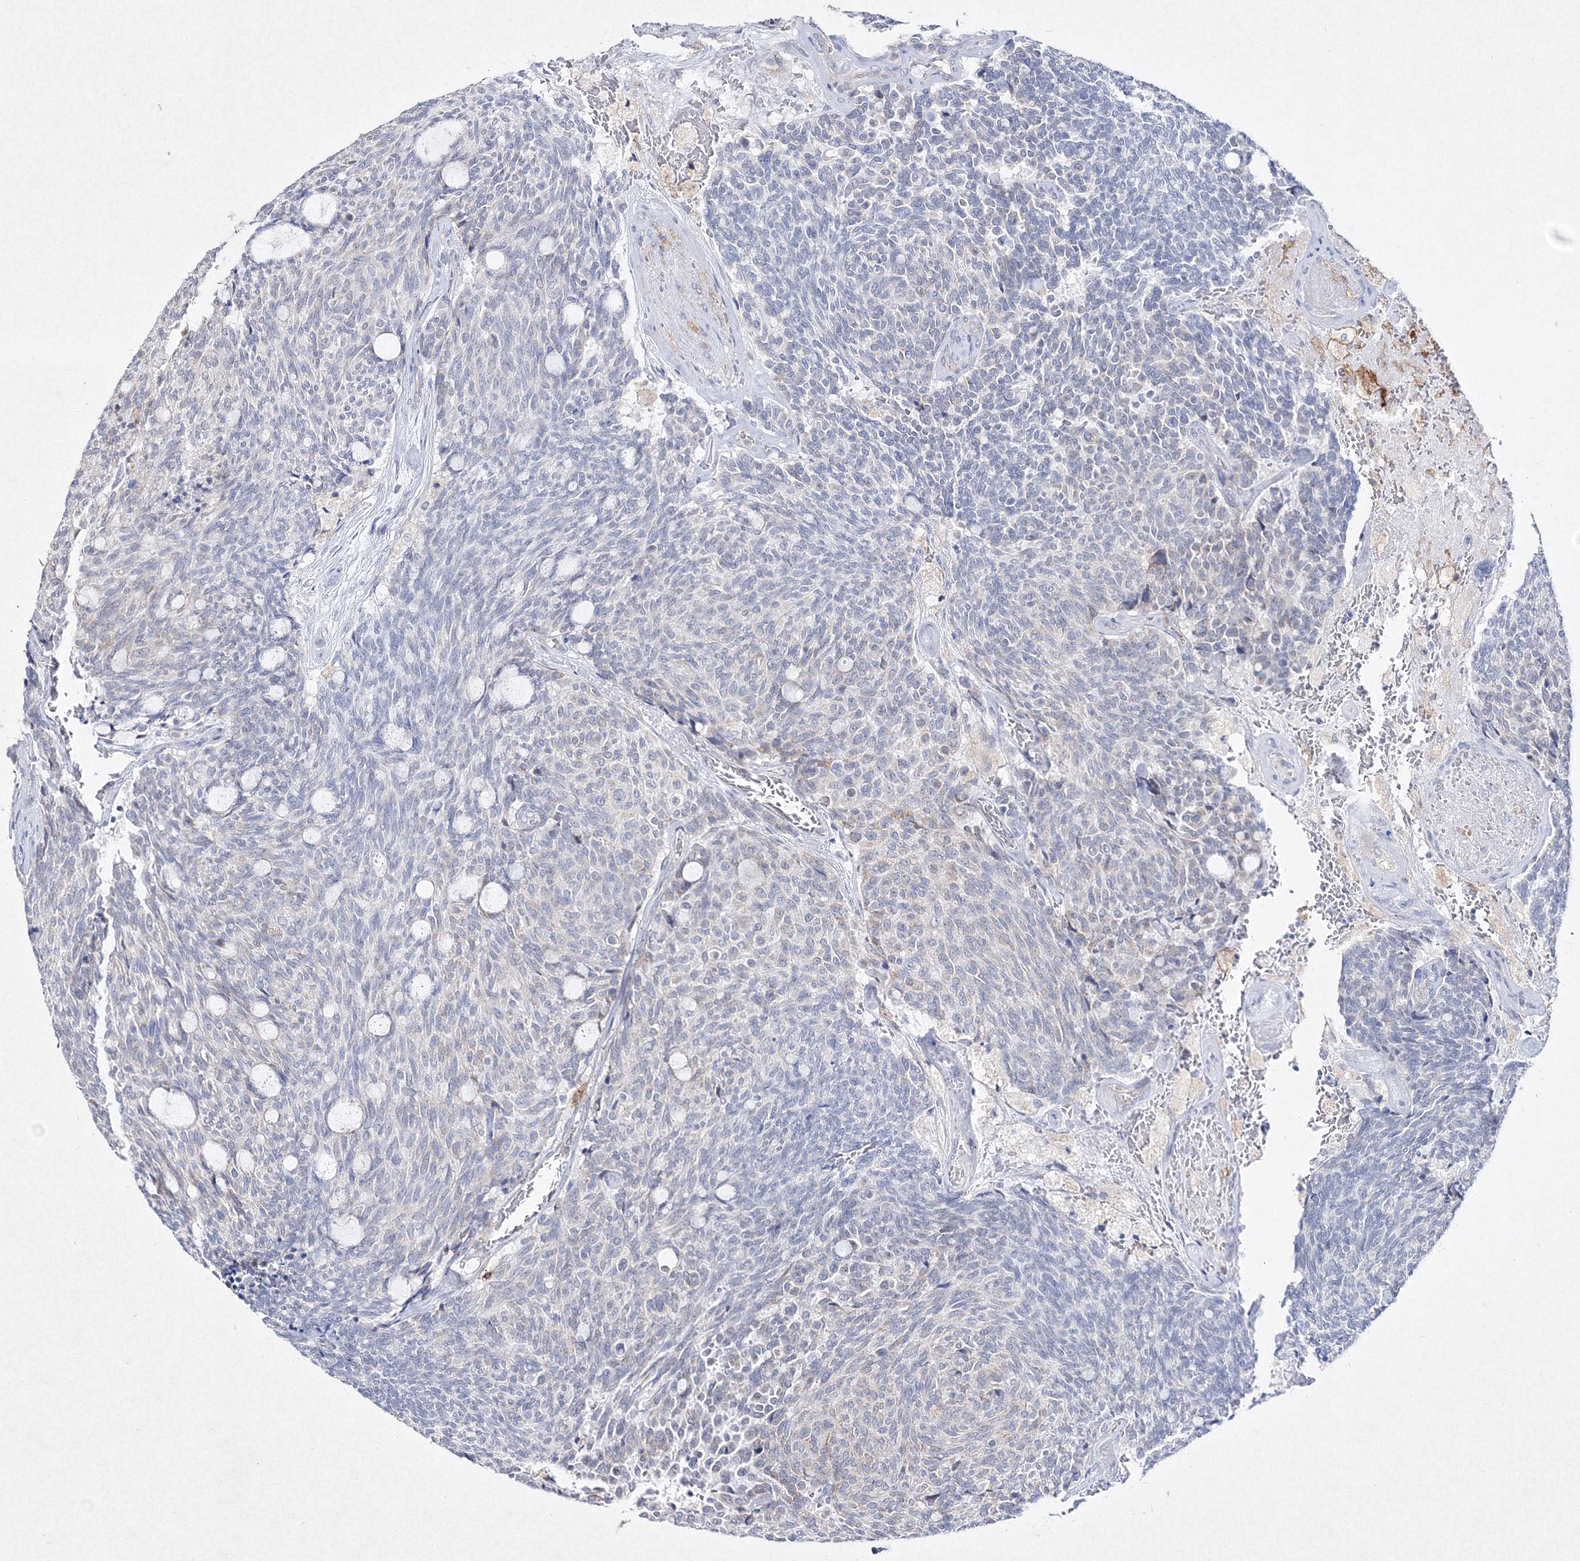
{"staining": {"intensity": "negative", "quantity": "none", "location": "none"}, "tissue": "carcinoid", "cell_type": "Tumor cells", "image_type": "cancer", "snomed": [{"axis": "morphology", "description": "Carcinoid, malignant, NOS"}, {"axis": "topography", "description": "Pancreas"}], "caption": "A high-resolution histopathology image shows immunohistochemistry (IHC) staining of carcinoid, which demonstrates no significant positivity in tumor cells.", "gene": "HCST", "patient": {"sex": "female", "age": 54}}